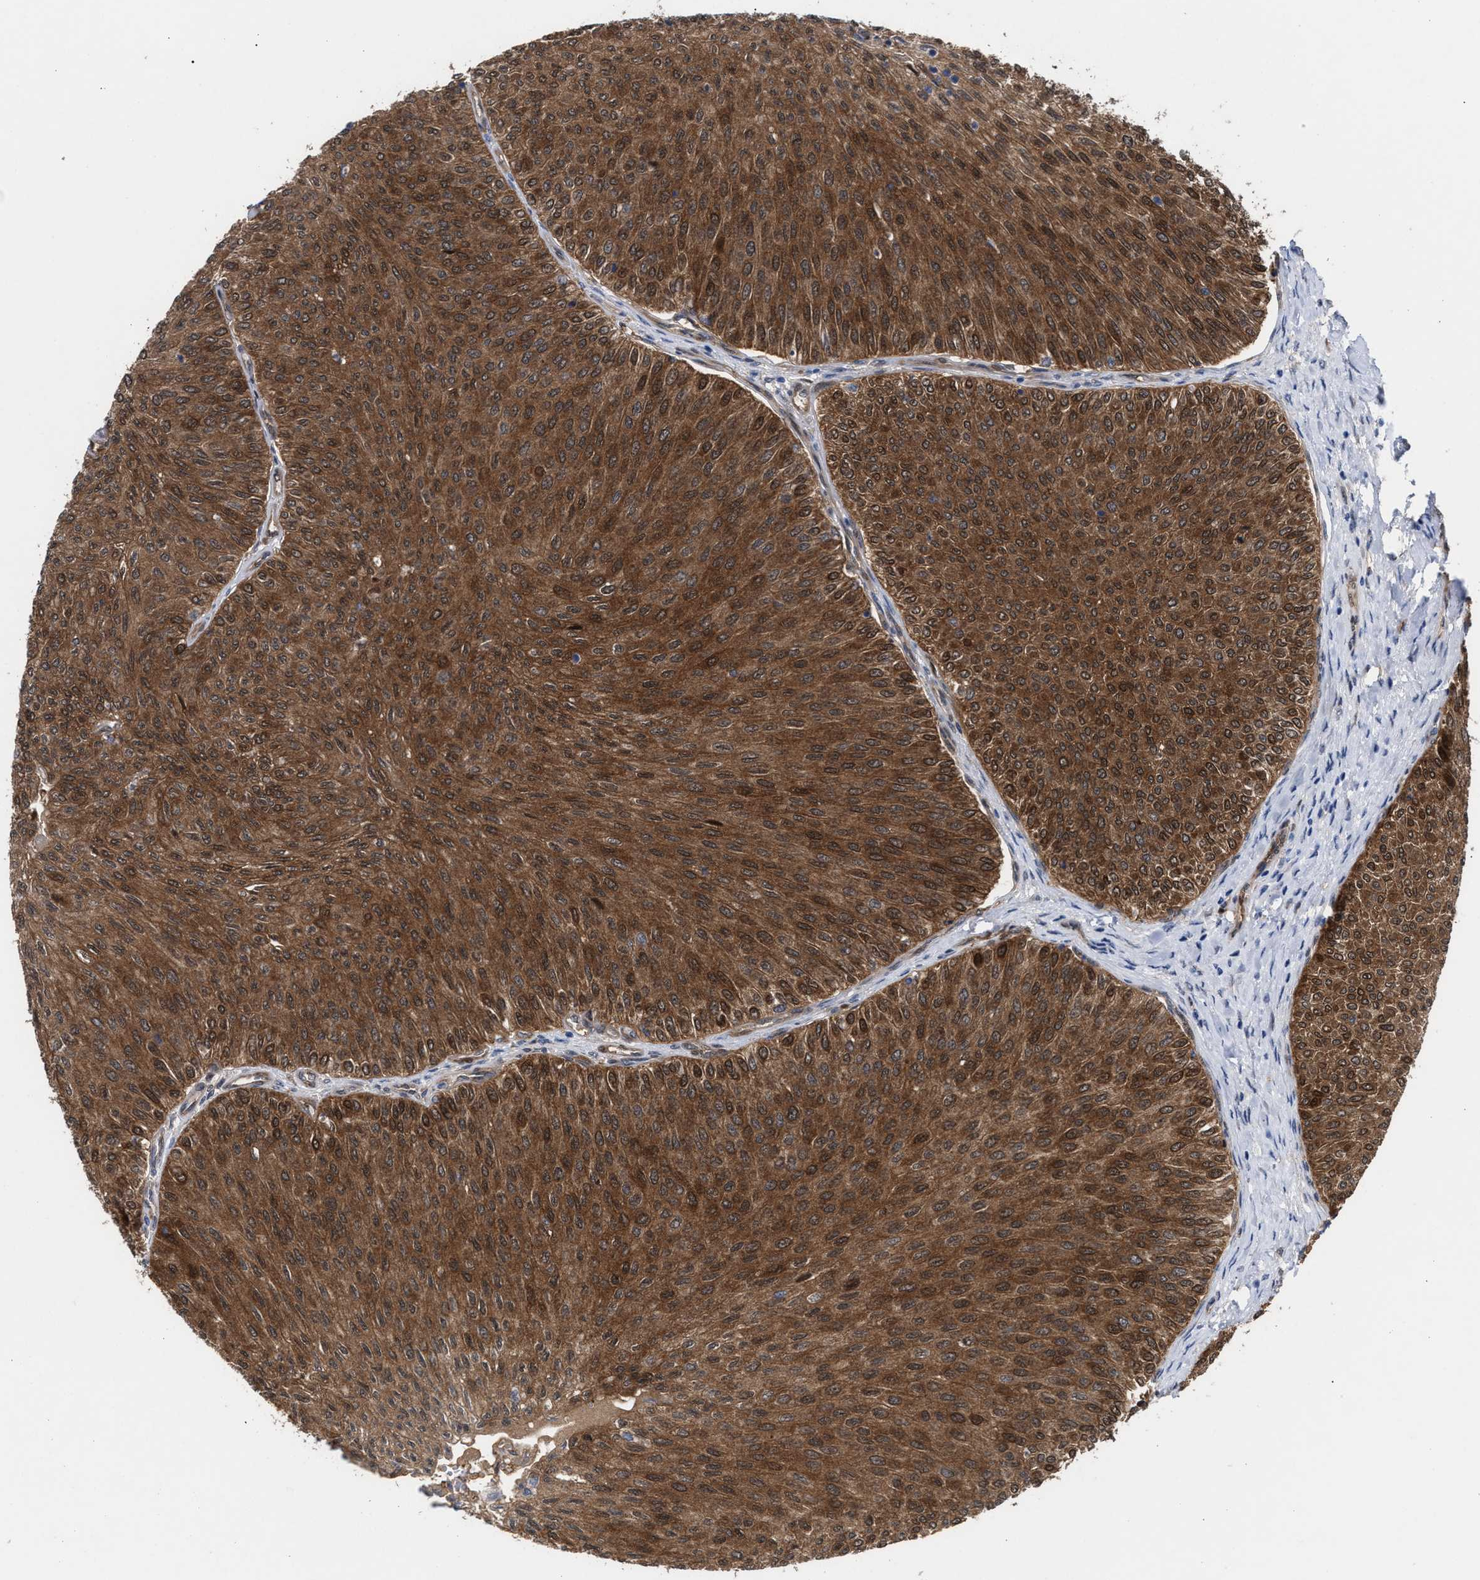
{"staining": {"intensity": "strong", "quantity": ">75%", "location": "cytoplasmic/membranous,nuclear"}, "tissue": "urothelial cancer", "cell_type": "Tumor cells", "image_type": "cancer", "snomed": [{"axis": "morphology", "description": "Urothelial carcinoma, Low grade"}, {"axis": "topography", "description": "Urinary bladder"}], "caption": "Low-grade urothelial carcinoma tissue displays strong cytoplasmic/membranous and nuclear positivity in about >75% of tumor cells, visualized by immunohistochemistry.", "gene": "TP53I3", "patient": {"sex": "male", "age": 78}}